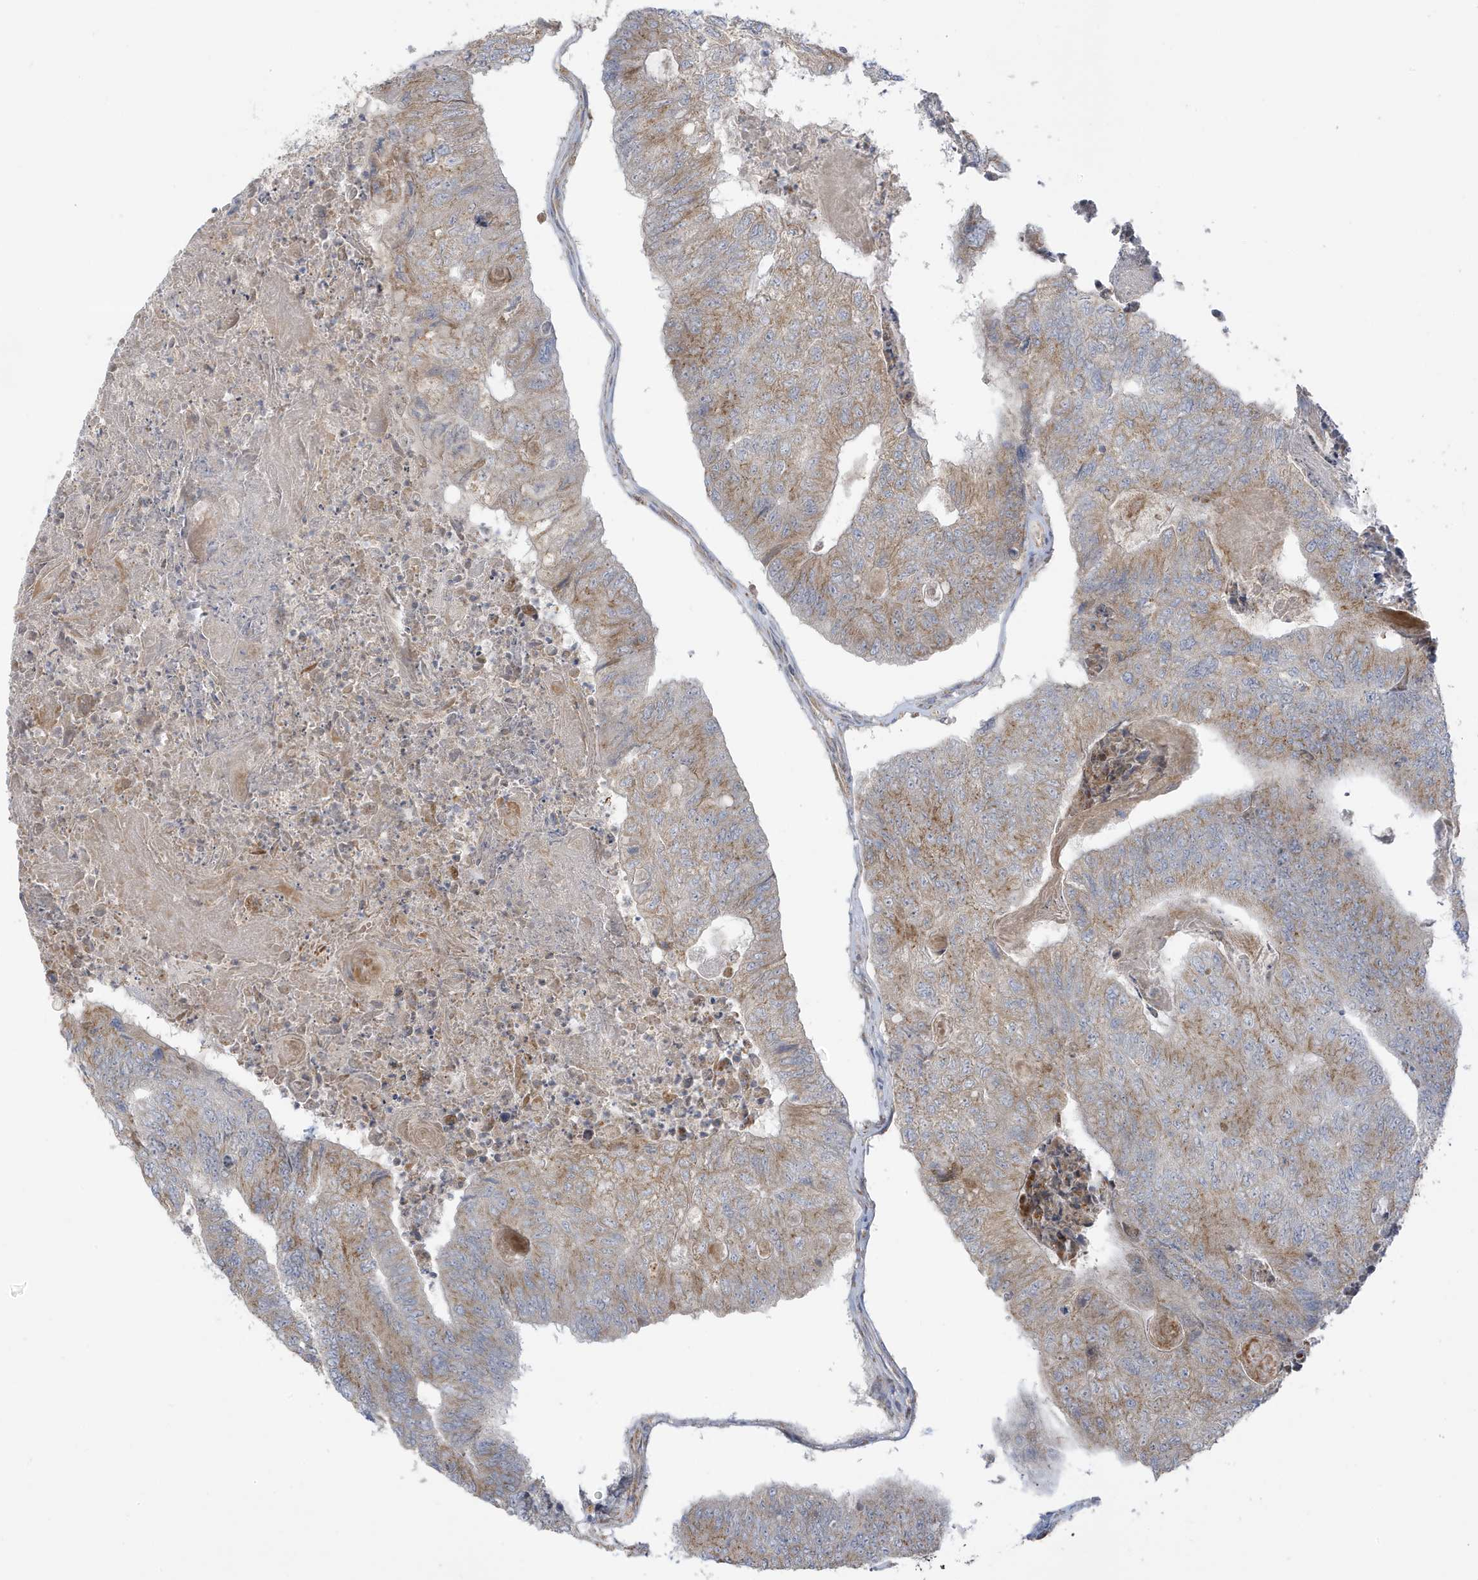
{"staining": {"intensity": "moderate", "quantity": "25%-75%", "location": "cytoplasmic/membranous"}, "tissue": "colorectal cancer", "cell_type": "Tumor cells", "image_type": "cancer", "snomed": [{"axis": "morphology", "description": "Adenocarcinoma, NOS"}, {"axis": "topography", "description": "Colon"}], "caption": "Immunohistochemical staining of human colorectal adenocarcinoma demonstrates medium levels of moderate cytoplasmic/membranous expression in approximately 25%-75% of tumor cells.", "gene": "ATP13A5", "patient": {"sex": "female", "age": 67}}